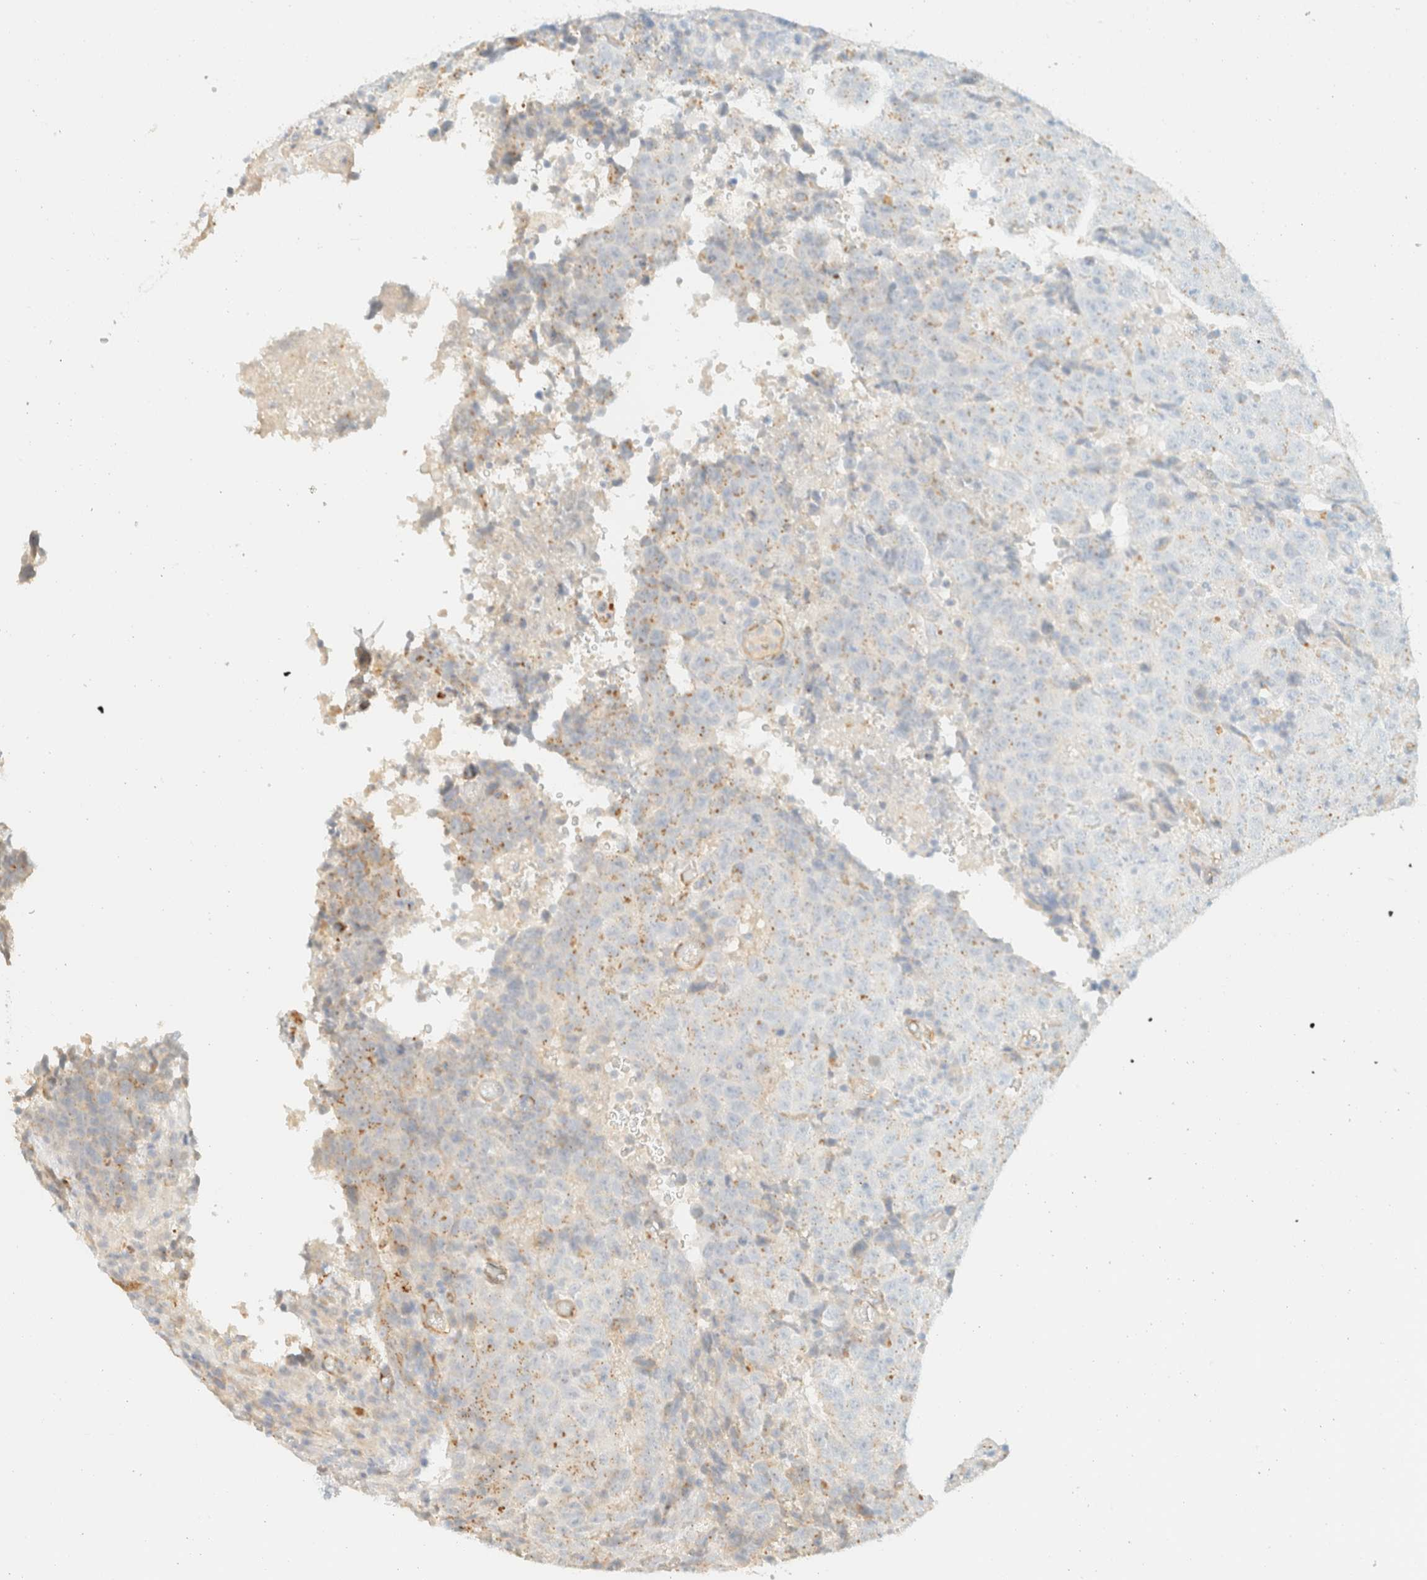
{"staining": {"intensity": "weak", "quantity": "<25%", "location": "cytoplasmic/membranous"}, "tissue": "testis cancer", "cell_type": "Tumor cells", "image_type": "cancer", "snomed": [{"axis": "morphology", "description": "Necrosis, NOS"}, {"axis": "morphology", "description": "Carcinoma, Embryonal, NOS"}, {"axis": "topography", "description": "Testis"}], "caption": "A micrograph of embryonal carcinoma (testis) stained for a protein demonstrates no brown staining in tumor cells.", "gene": "SPARCL1", "patient": {"sex": "male", "age": 19}}